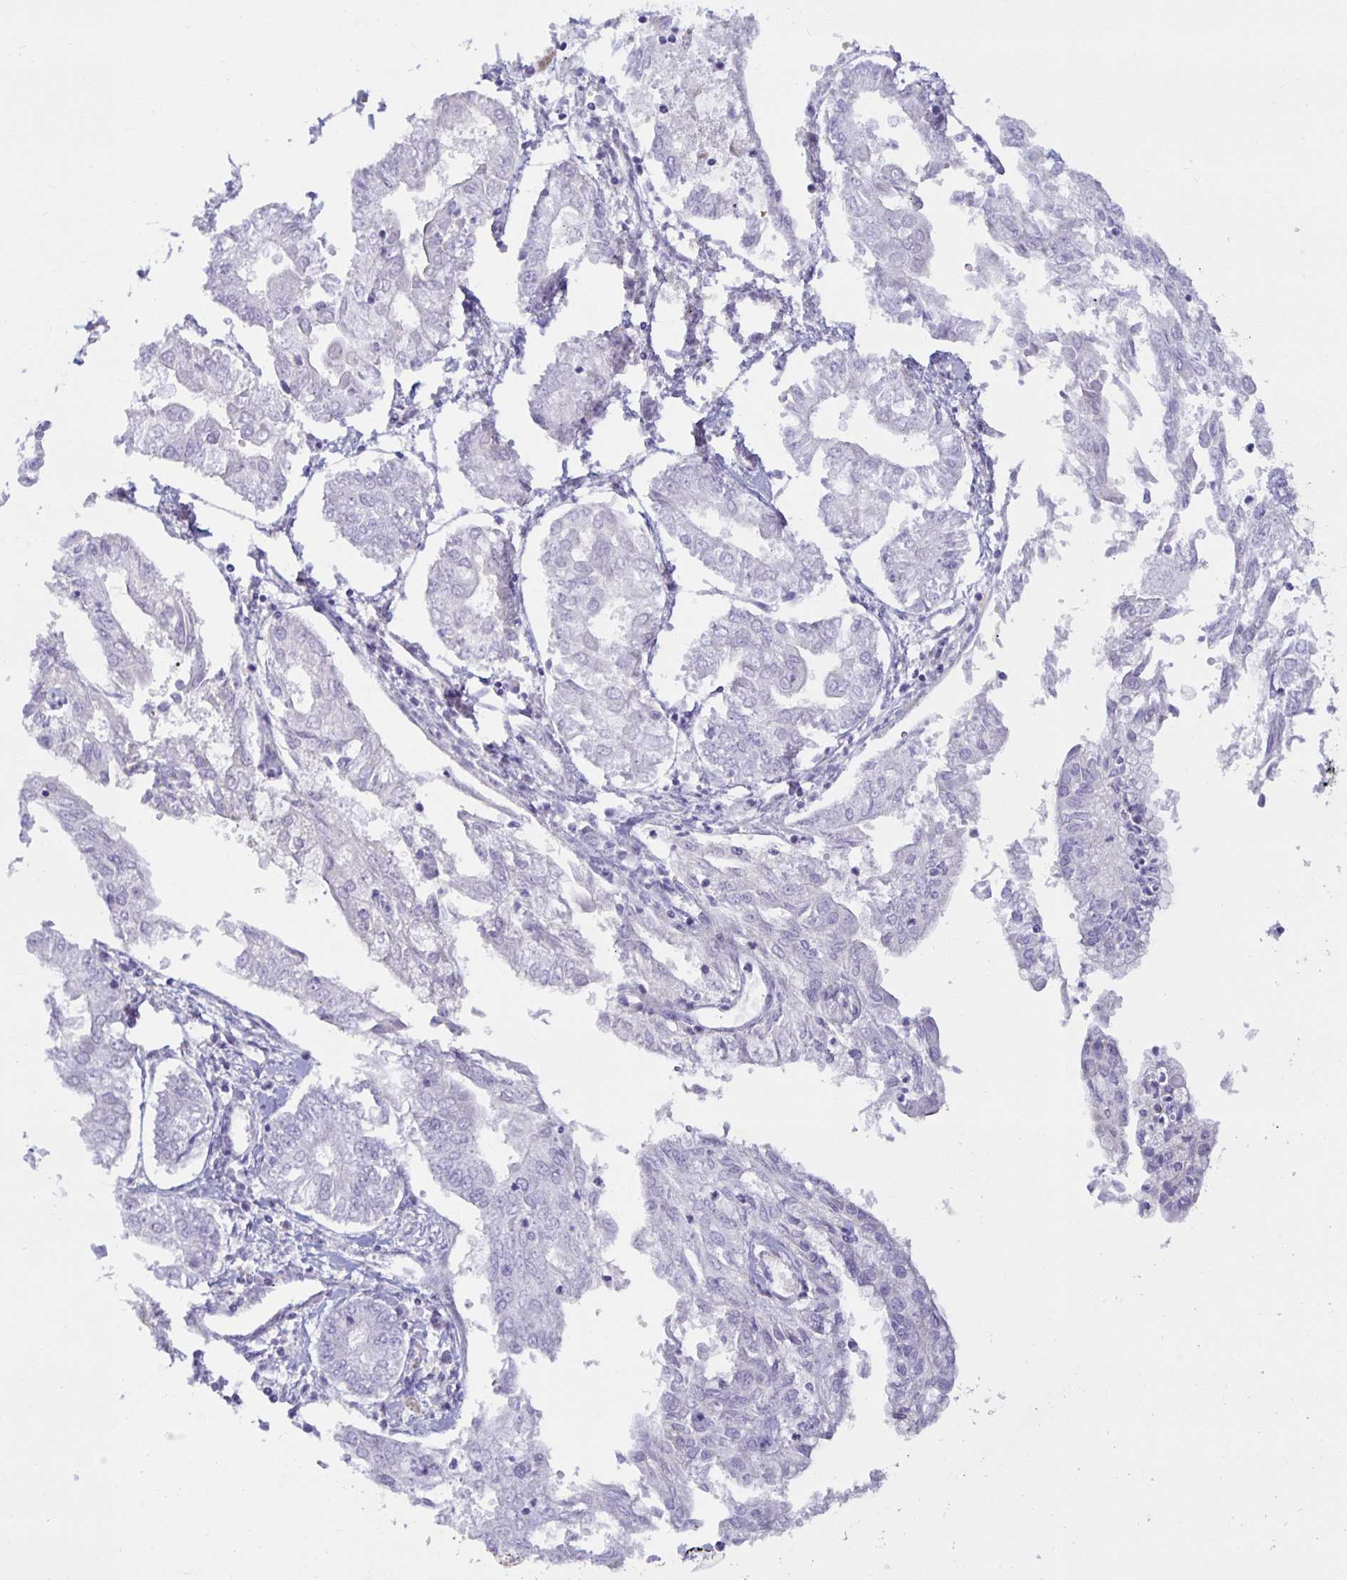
{"staining": {"intensity": "negative", "quantity": "none", "location": "none"}, "tissue": "endometrial cancer", "cell_type": "Tumor cells", "image_type": "cancer", "snomed": [{"axis": "morphology", "description": "Adenocarcinoma, NOS"}, {"axis": "topography", "description": "Endometrium"}], "caption": "The immunohistochemistry micrograph has no significant positivity in tumor cells of endometrial cancer tissue.", "gene": "SPAG4", "patient": {"sex": "female", "age": 68}}